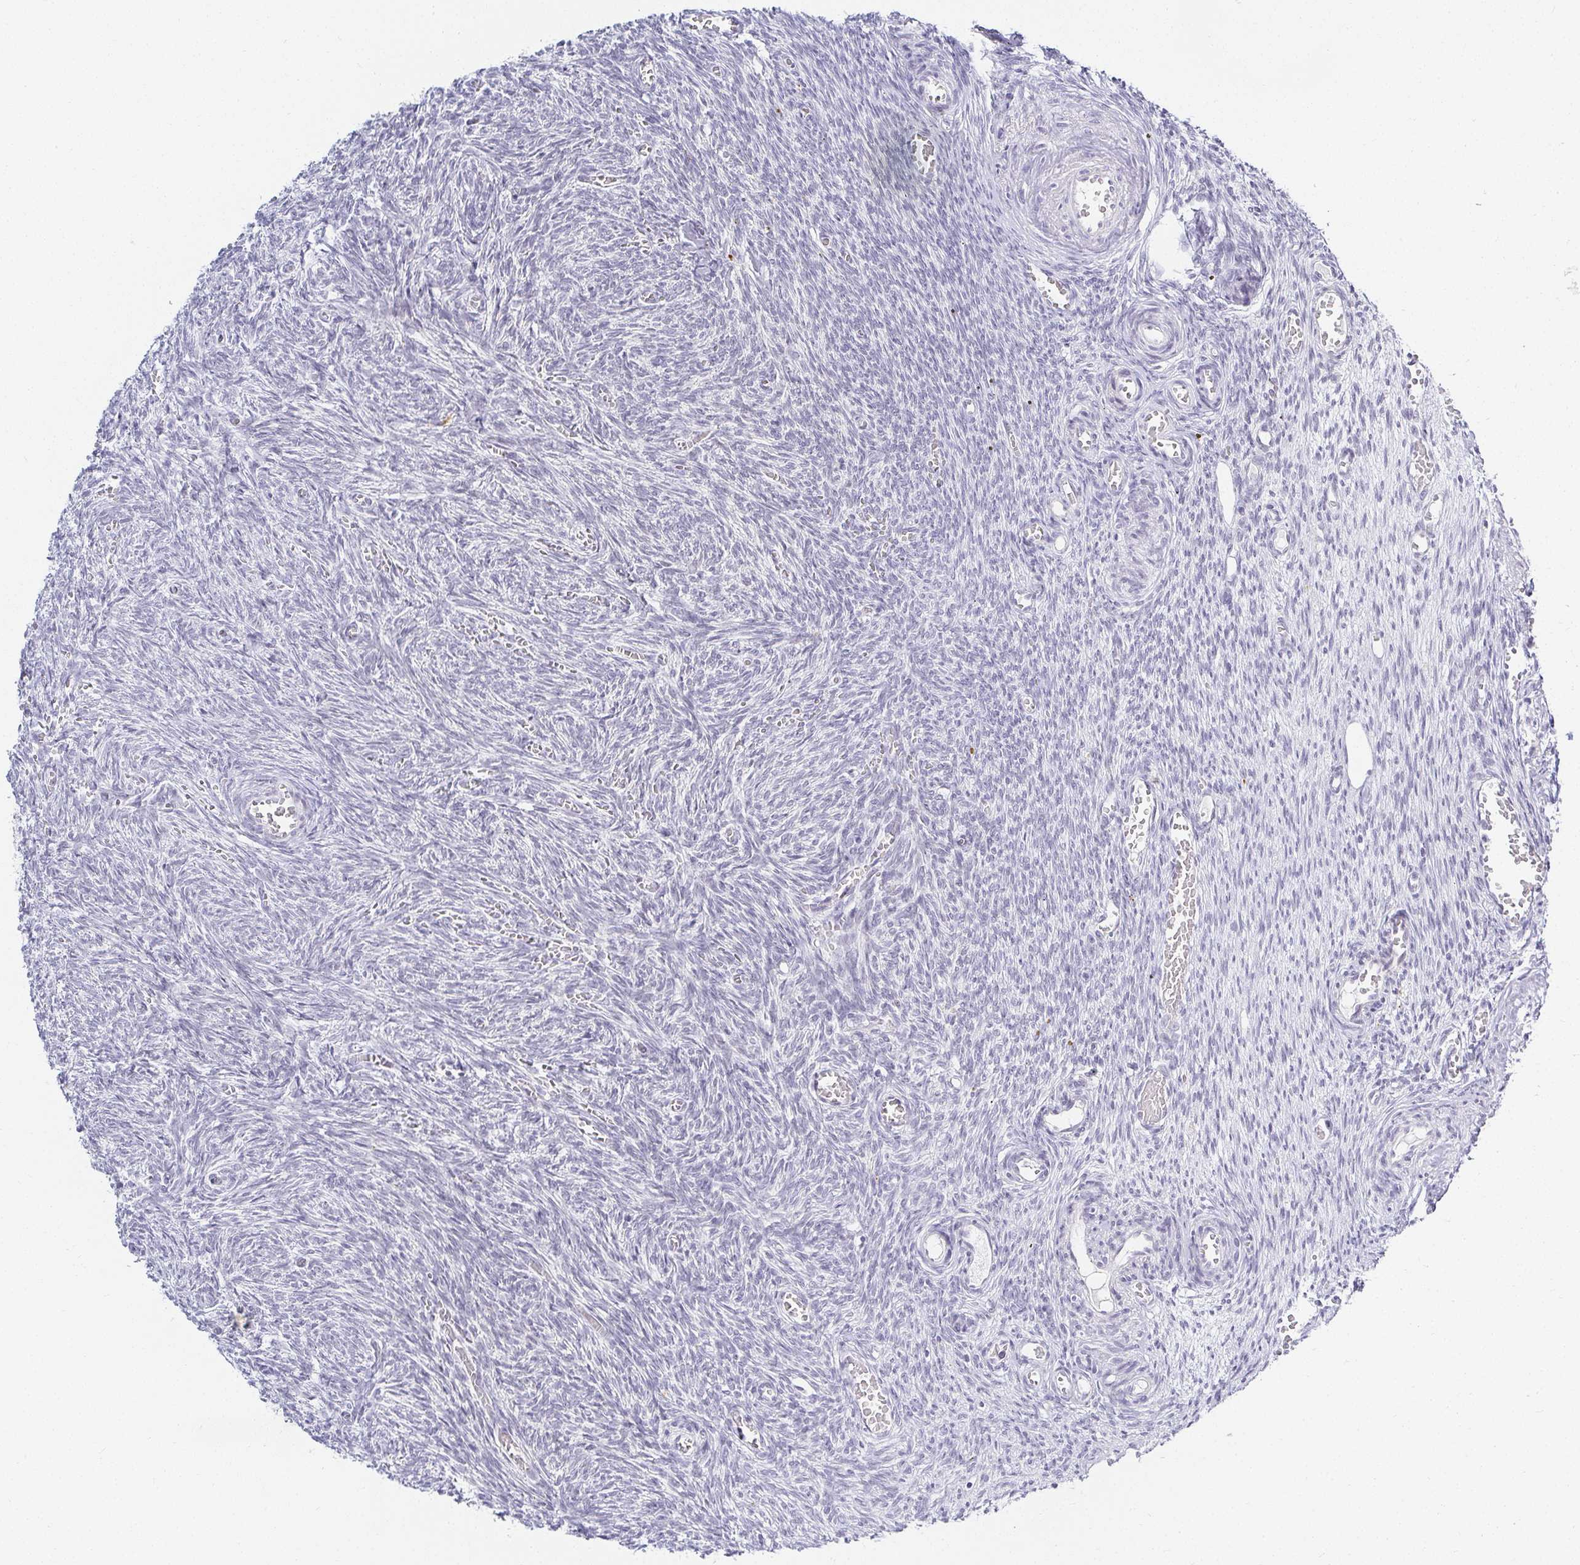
{"staining": {"intensity": "negative", "quantity": "none", "location": "none"}, "tissue": "ovary", "cell_type": "Follicle cells", "image_type": "normal", "snomed": [{"axis": "morphology", "description": "Normal tissue, NOS"}, {"axis": "topography", "description": "Ovary"}], "caption": "Protein analysis of normal ovary reveals no significant expression in follicle cells. (Immunohistochemistry (ihc), brightfield microscopy, high magnification).", "gene": "ACAN", "patient": {"sex": "female", "age": 67}}